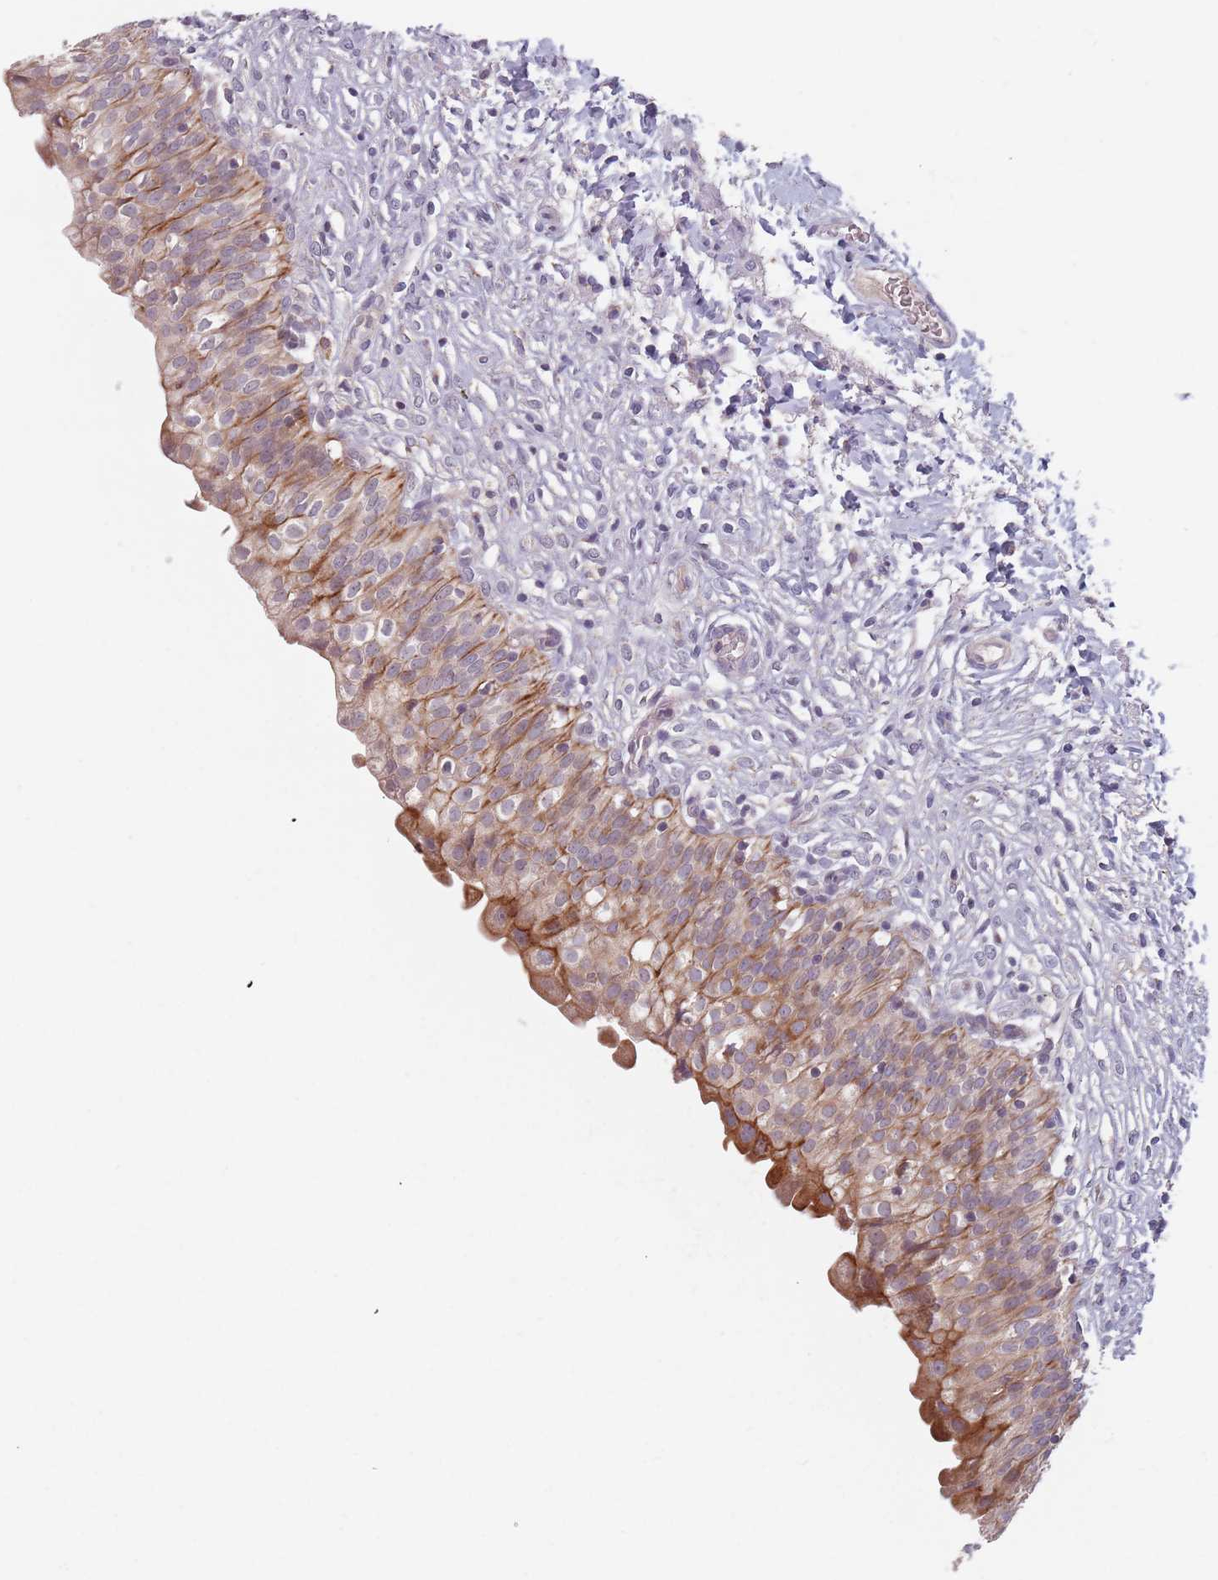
{"staining": {"intensity": "moderate", "quantity": "25%-75%", "location": "cytoplasmic/membranous"}, "tissue": "urinary bladder", "cell_type": "Urothelial cells", "image_type": "normal", "snomed": [{"axis": "morphology", "description": "Normal tissue, NOS"}, {"axis": "topography", "description": "Urinary bladder"}], "caption": "Urinary bladder was stained to show a protein in brown. There is medium levels of moderate cytoplasmic/membranous positivity in approximately 25%-75% of urothelial cells. (DAB IHC, brown staining for protein, blue staining for nuclei).", "gene": "ADAL", "patient": {"sex": "male", "age": 55}}